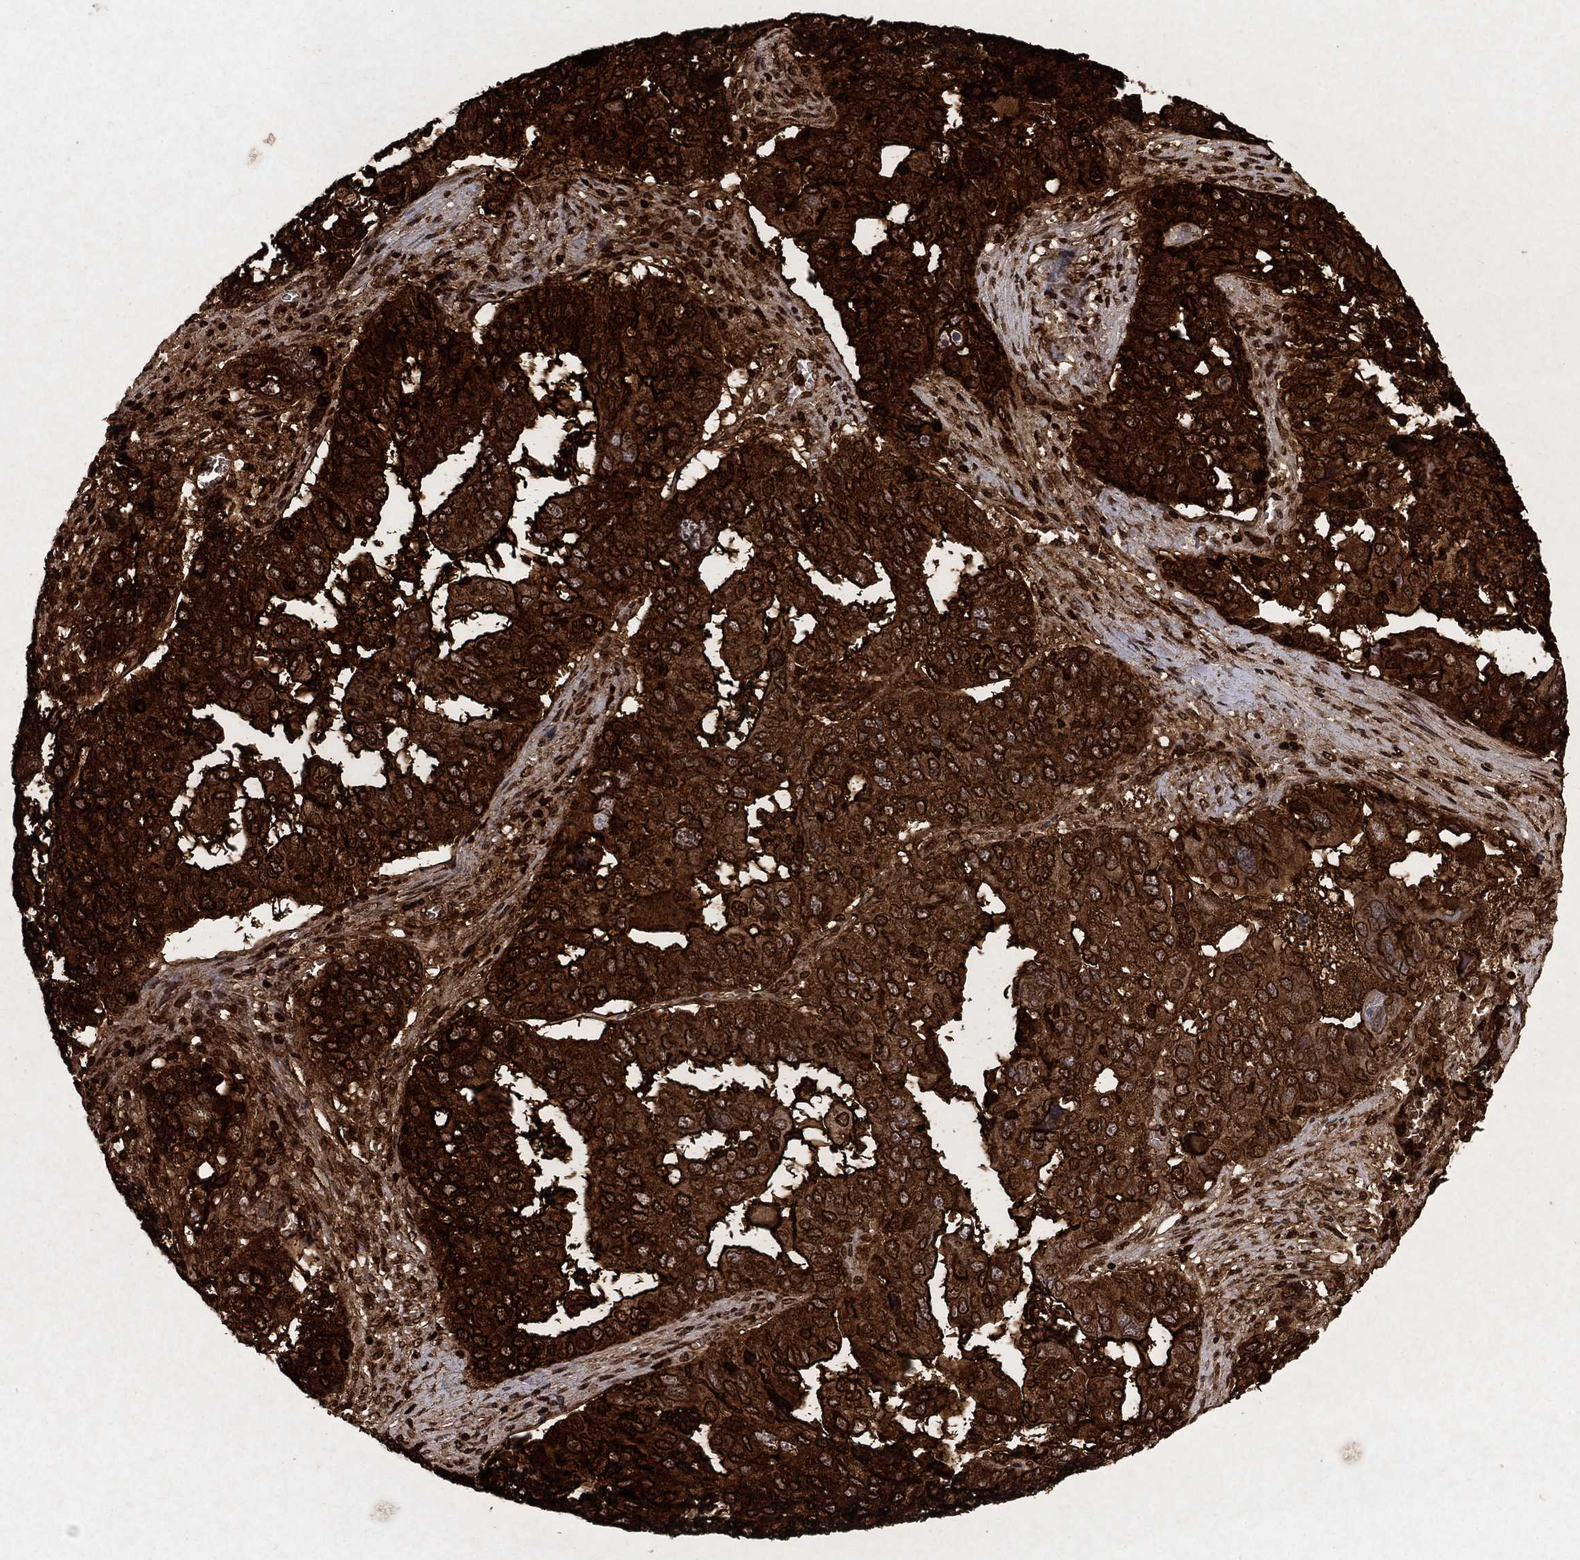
{"staining": {"intensity": "strong", "quantity": ">75%", "location": "cytoplasmic/membranous,nuclear"}, "tissue": "ovarian cancer", "cell_type": "Tumor cells", "image_type": "cancer", "snomed": [{"axis": "morphology", "description": "Carcinoma, endometroid"}, {"axis": "topography", "description": "Soft tissue"}, {"axis": "topography", "description": "Ovary"}], "caption": "Immunohistochemistry (IHC) micrograph of neoplastic tissue: human ovarian cancer (endometroid carcinoma) stained using immunohistochemistry (IHC) reveals high levels of strong protein expression localized specifically in the cytoplasmic/membranous and nuclear of tumor cells, appearing as a cytoplasmic/membranous and nuclear brown color.", "gene": "CD24", "patient": {"sex": "female", "age": 52}}